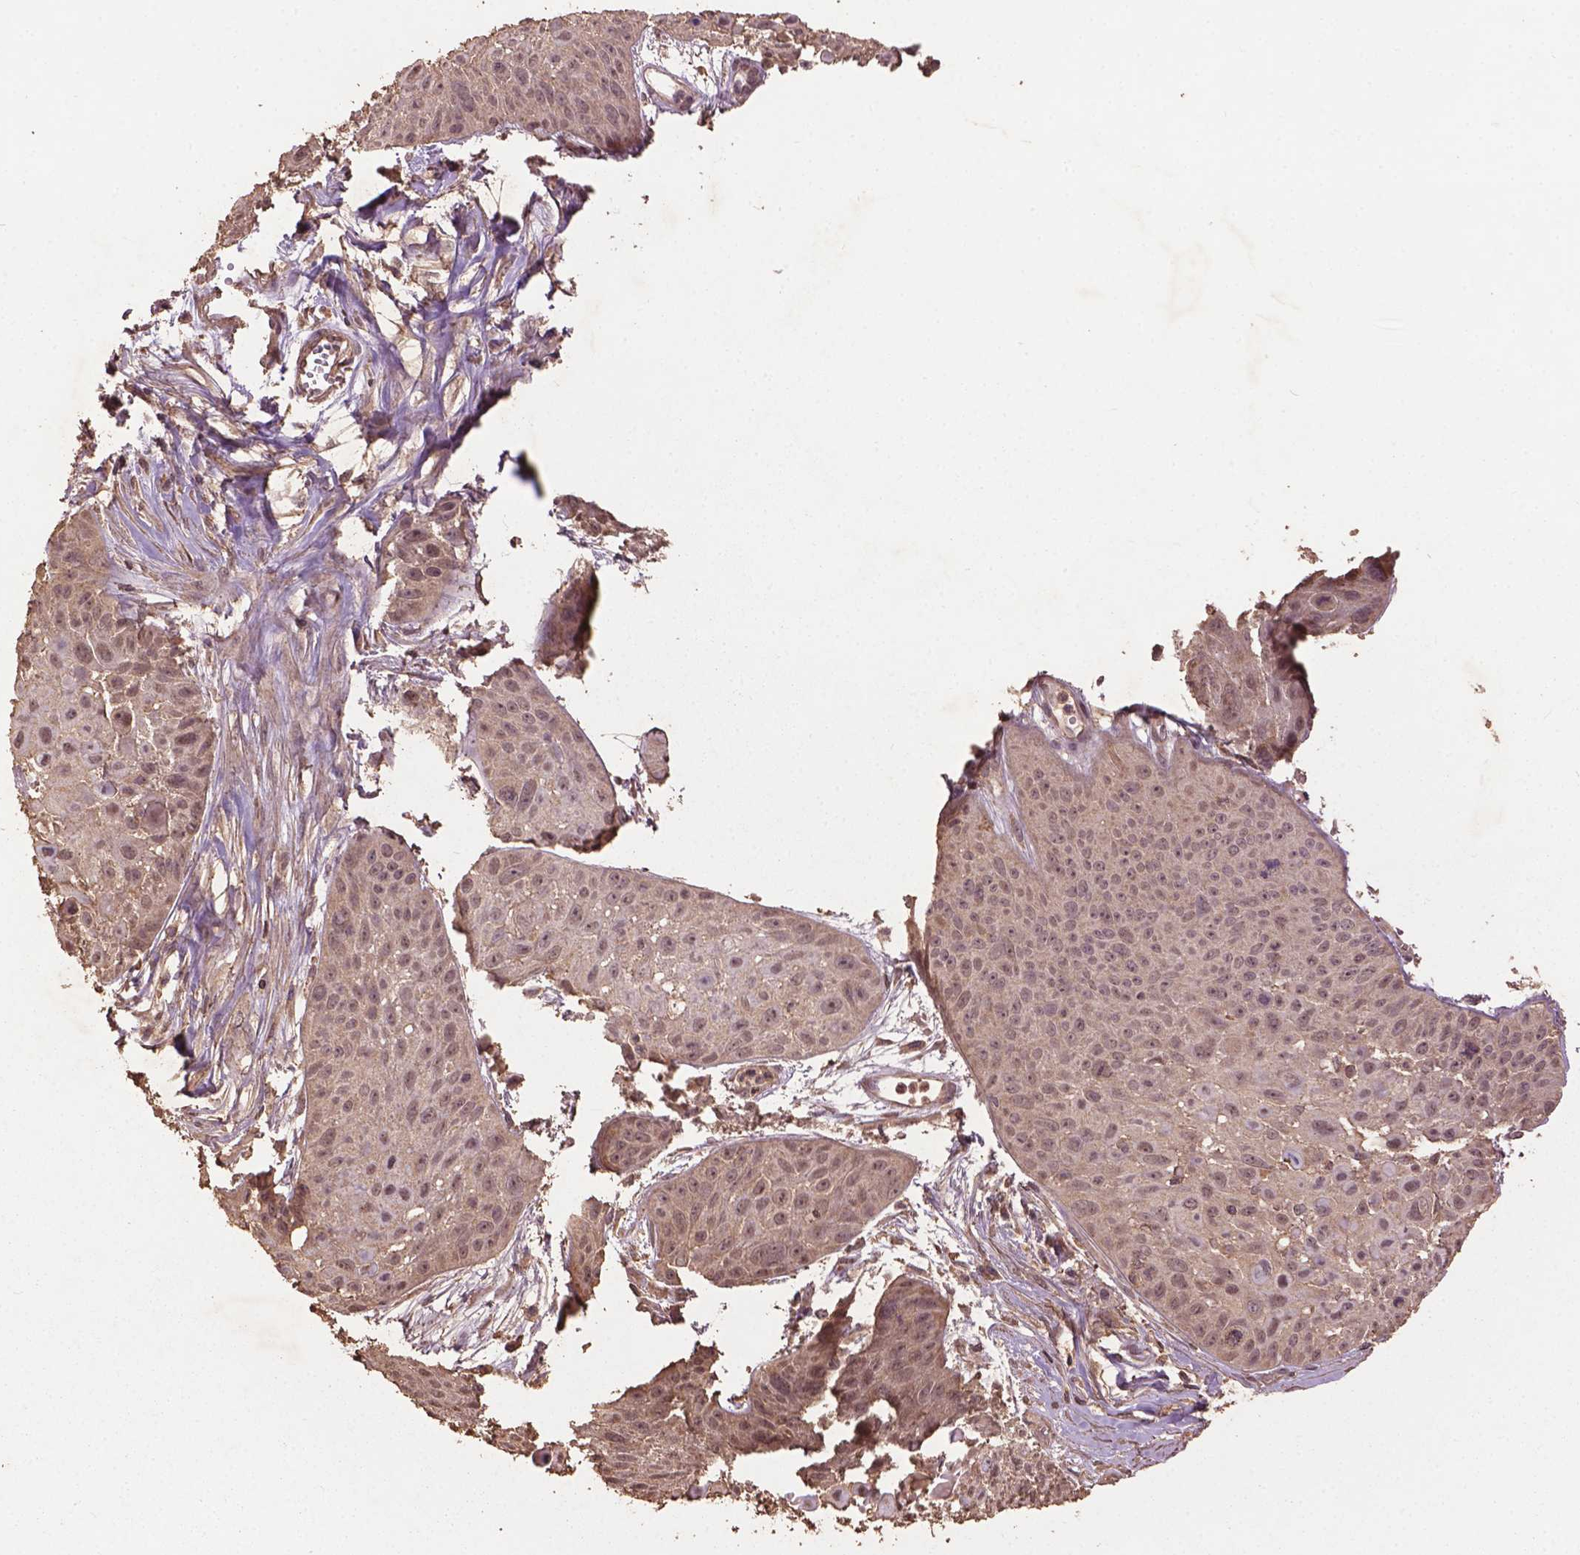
{"staining": {"intensity": "negative", "quantity": "none", "location": "none"}, "tissue": "skin cancer", "cell_type": "Tumor cells", "image_type": "cancer", "snomed": [{"axis": "morphology", "description": "Squamous cell carcinoma, NOS"}, {"axis": "topography", "description": "Skin"}, {"axis": "topography", "description": "Anal"}], "caption": "The immunohistochemistry photomicrograph has no significant positivity in tumor cells of skin squamous cell carcinoma tissue.", "gene": "BABAM1", "patient": {"sex": "female", "age": 75}}